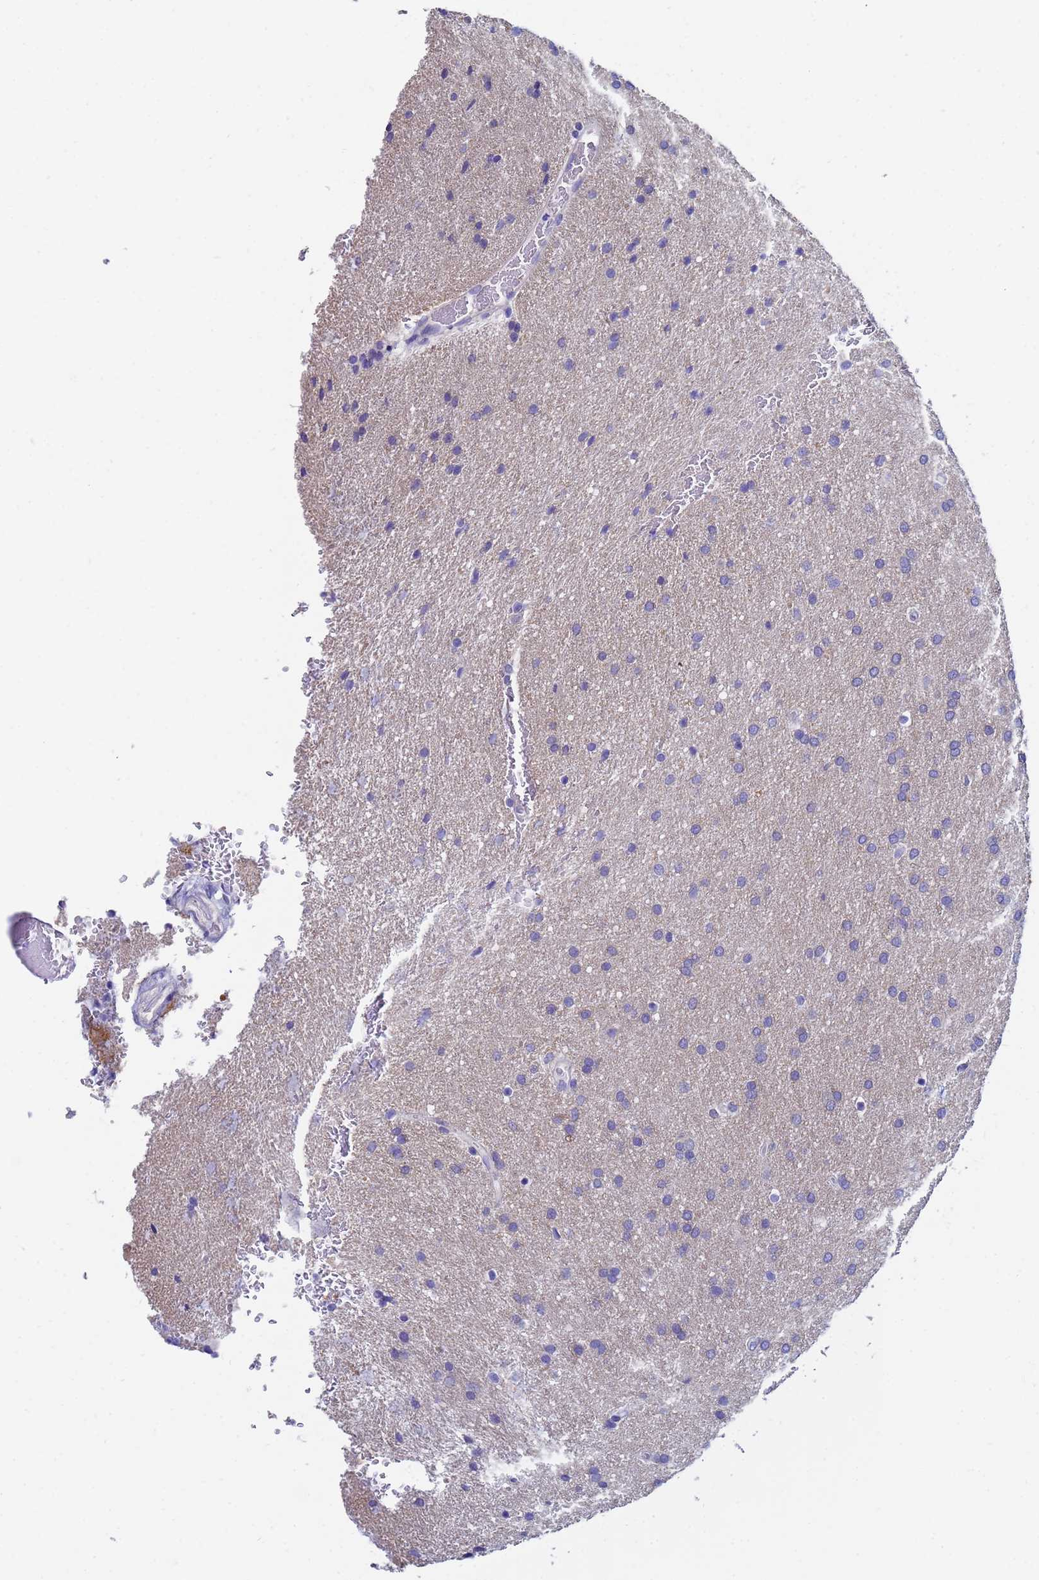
{"staining": {"intensity": "negative", "quantity": "none", "location": "none"}, "tissue": "glioma", "cell_type": "Tumor cells", "image_type": "cancer", "snomed": [{"axis": "morphology", "description": "Glioma, malignant, Low grade"}, {"axis": "topography", "description": "Brain"}], "caption": "High magnification brightfield microscopy of malignant low-grade glioma stained with DAB (3,3'-diaminobenzidine) (brown) and counterstained with hematoxylin (blue): tumor cells show no significant positivity.", "gene": "UBE2O", "patient": {"sex": "female", "age": 32}}